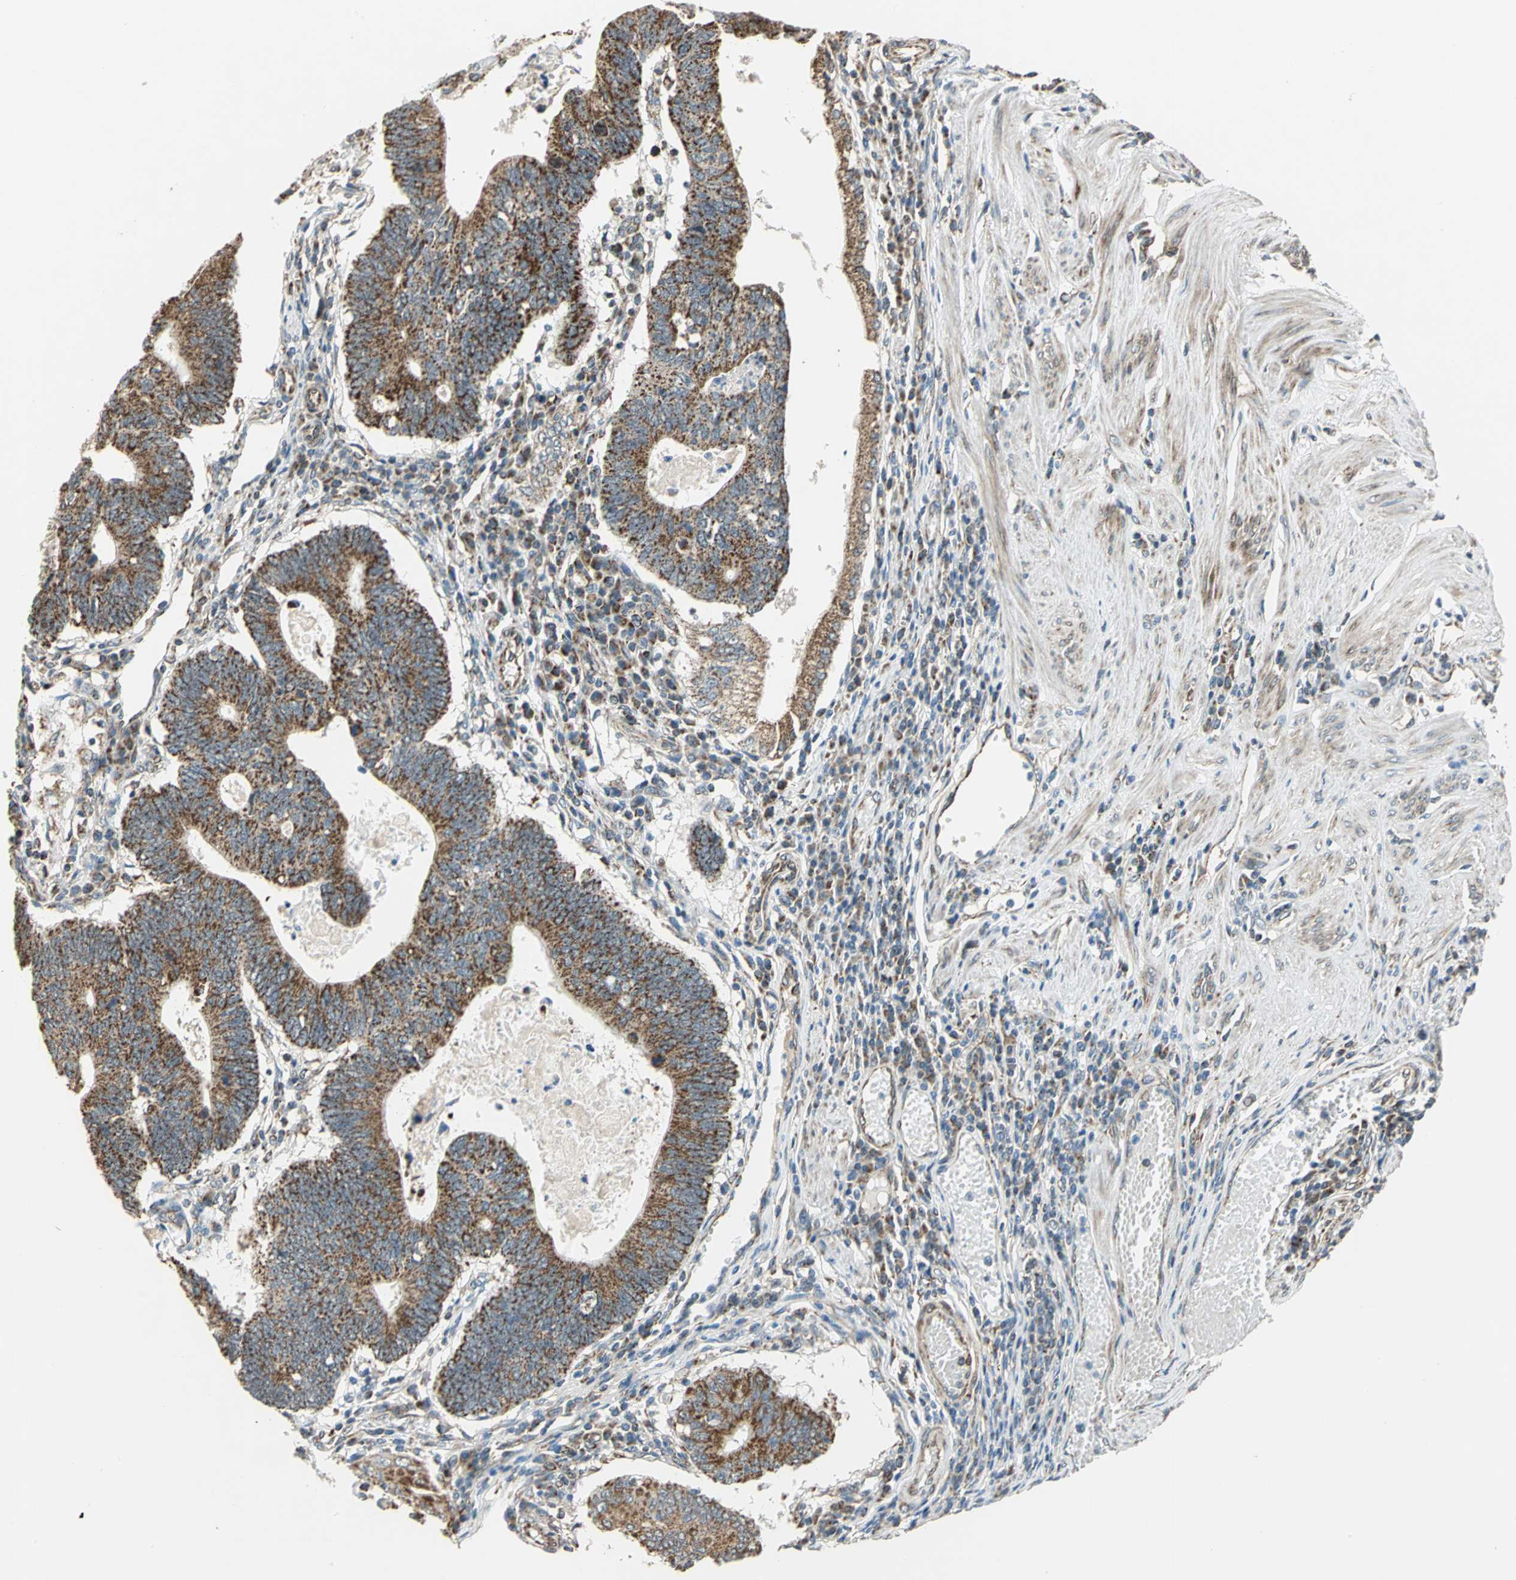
{"staining": {"intensity": "strong", "quantity": ">75%", "location": "cytoplasmic/membranous"}, "tissue": "stomach cancer", "cell_type": "Tumor cells", "image_type": "cancer", "snomed": [{"axis": "morphology", "description": "Adenocarcinoma, NOS"}, {"axis": "topography", "description": "Stomach"}], "caption": "A brown stain shows strong cytoplasmic/membranous staining of a protein in human adenocarcinoma (stomach) tumor cells. (DAB IHC with brightfield microscopy, high magnification).", "gene": "MRPS22", "patient": {"sex": "male", "age": 59}}